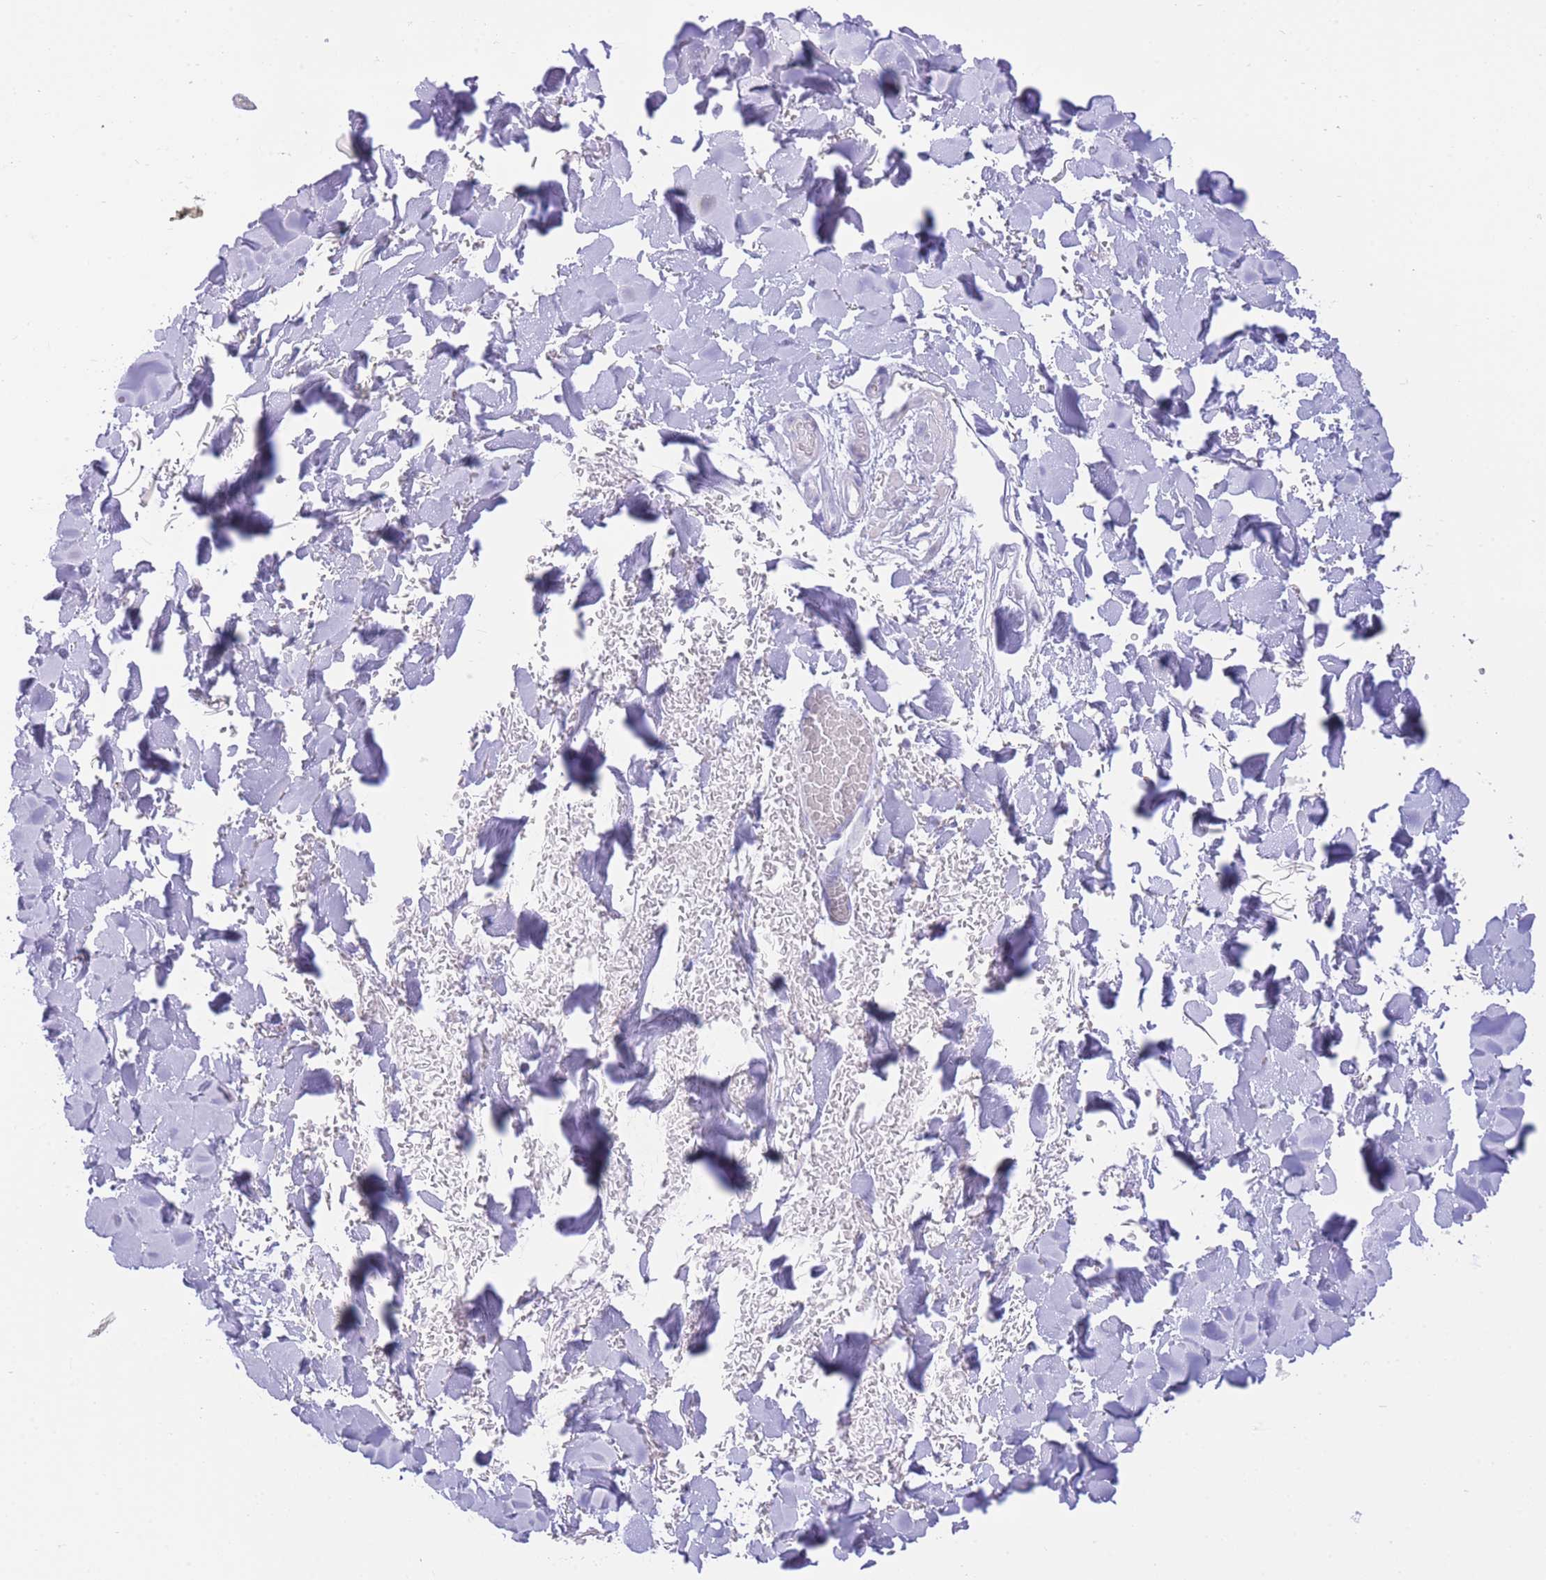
{"staining": {"intensity": "negative", "quantity": "none", "location": "none"}, "tissue": "adipose tissue", "cell_type": "Adipocytes", "image_type": "normal", "snomed": [{"axis": "morphology", "description": "Normal tissue, NOS"}, {"axis": "topography", "description": "Salivary gland"}, {"axis": "topography", "description": "Peripheral nerve tissue"}], "caption": "Immunohistochemical staining of unremarkable adipose tissue shows no significant staining in adipocytes. Brightfield microscopy of immunohistochemistry stained with DAB (brown) and hematoxylin (blue), captured at high magnification.", "gene": "ZNF212", "patient": {"sex": "male", "age": 38}}